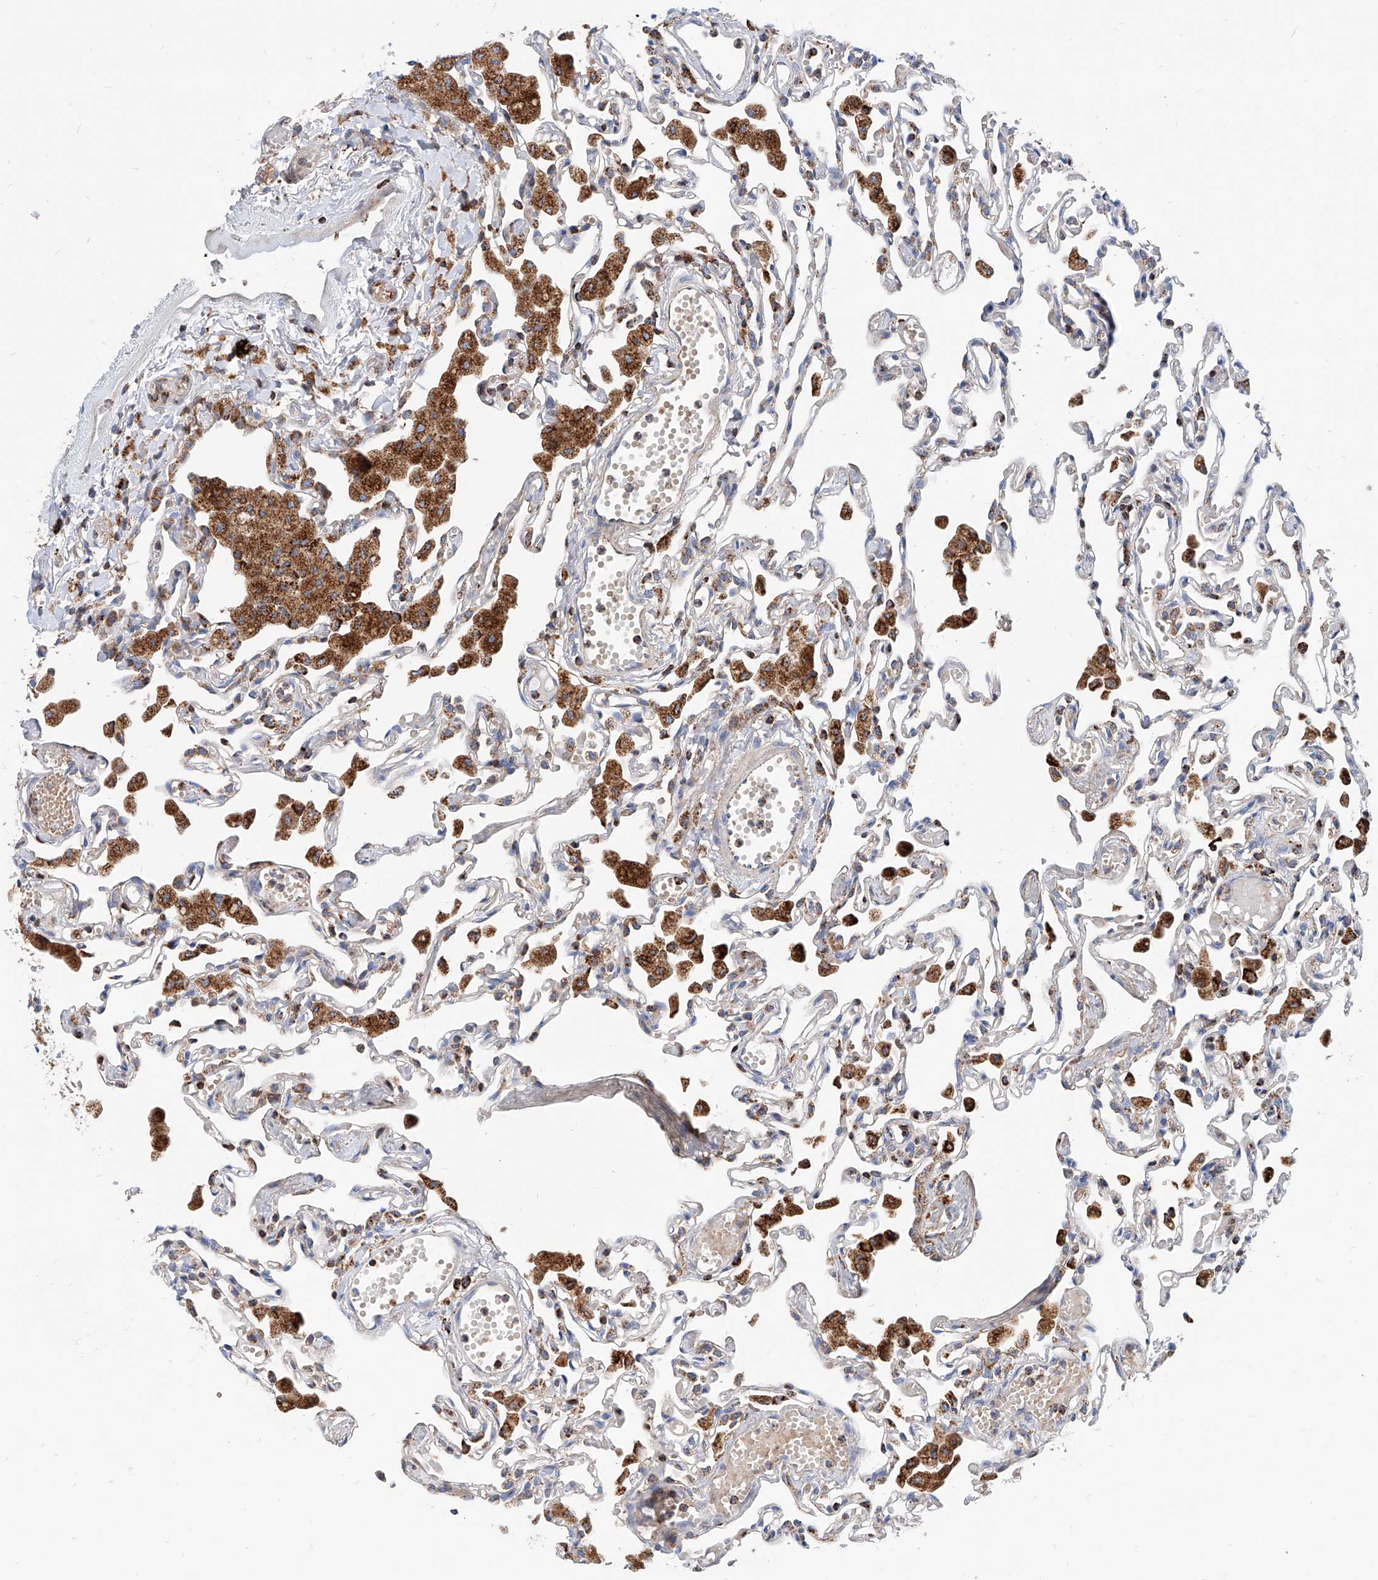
{"staining": {"intensity": "moderate", "quantity": "<25%", "location": "cytoplasmic/membranous"}, "tissue": "lung", "cell_type": "Alveolar cells", "image_type": "normal", "snomed": [{"axis": "morphology", "description": "Normal tissue, NOS"}, {"axis": "topography", "description": "Bronchus"}, {"axis": "topography", "description": "Lung"}], "caption": "Immunohistochemistry of normal human lung displays low levels of moderate cytoplasmic/membranous staining in approximately <25% of alveolar cells.", "gene": "CPNE5", "patient": {"sex": "female", "age": 49}}